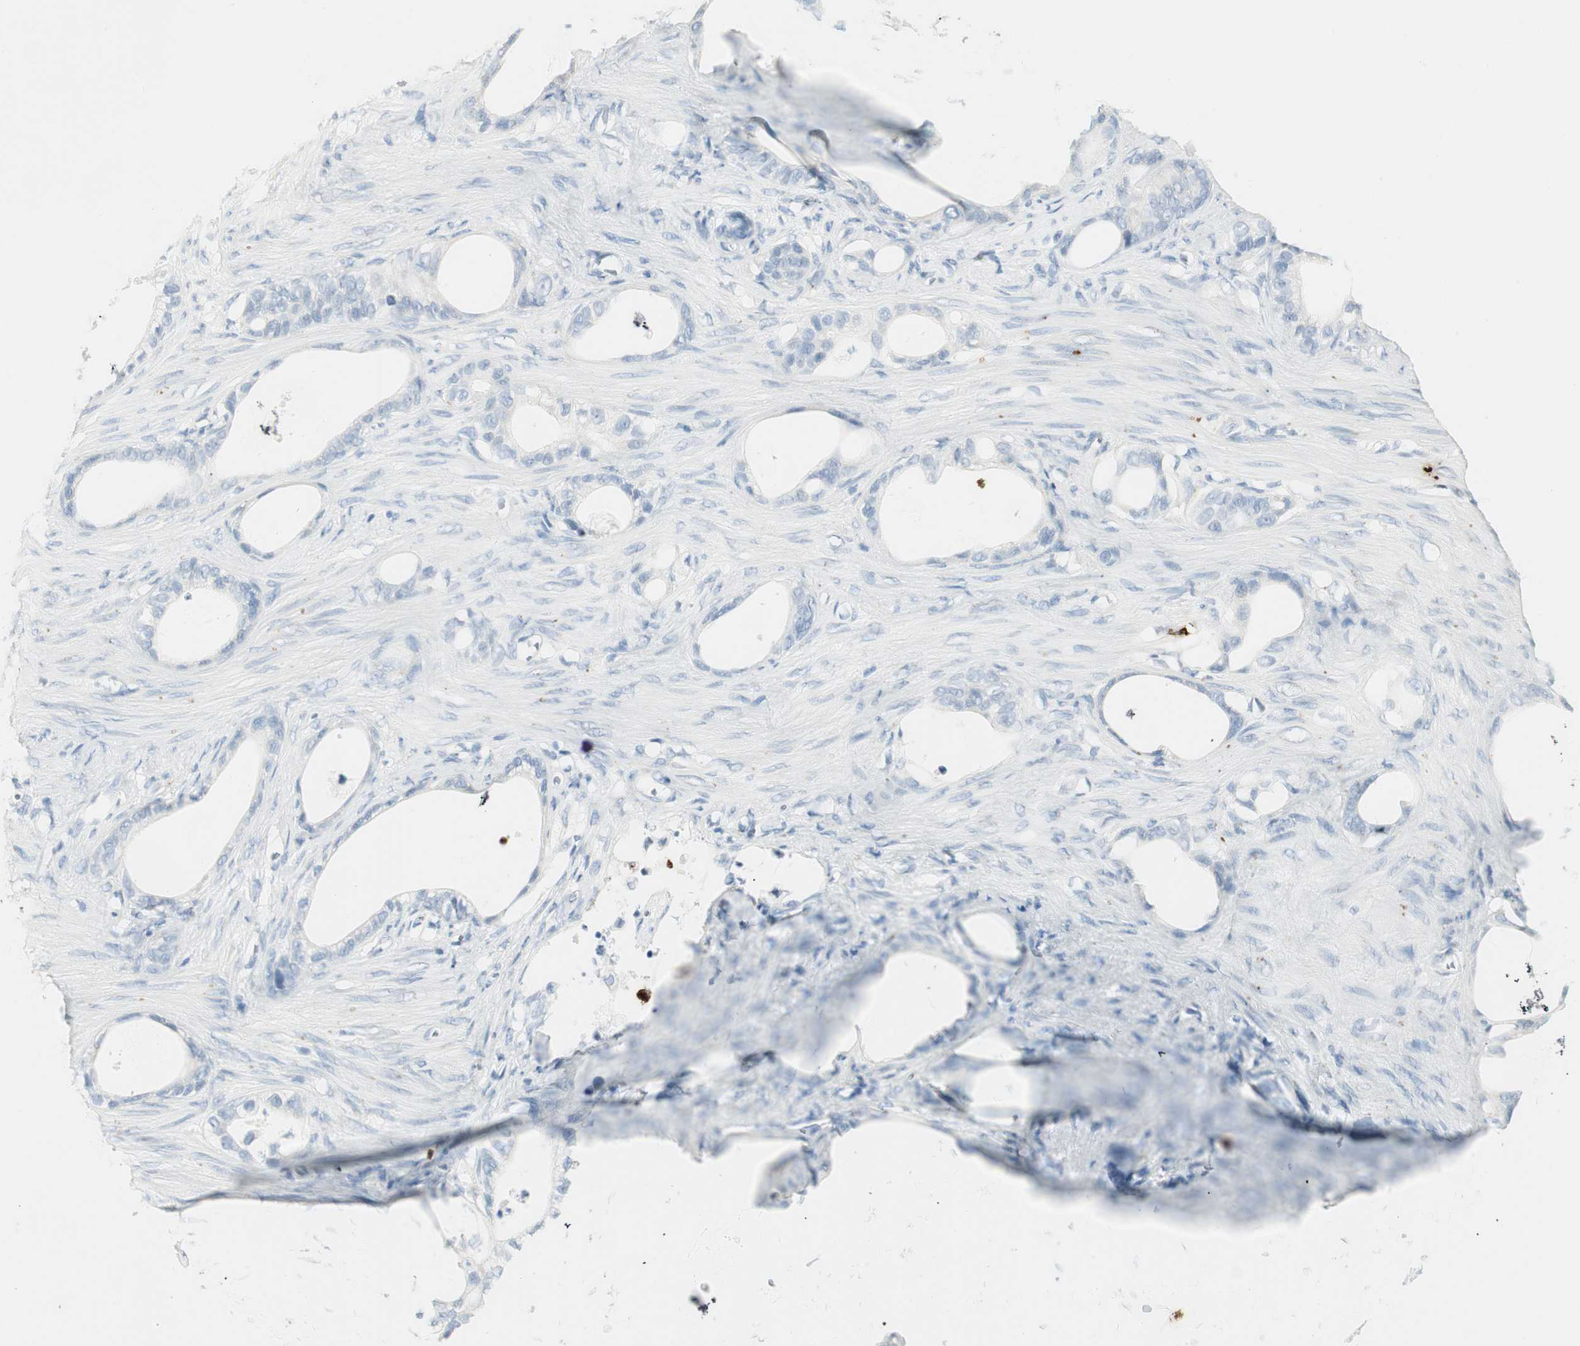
{"staining": {"intensity": "negative", "quantity": "none", "location": "none"}, "tissue": "stomach cancer", "cell_type": "Tumor cells", "image_type": "cancer", "snomed": [{"axis": "morphology", "description": "Adenocarcinoma, NOS"}, {"axis": "topography", "description": "Stomach"}], "caption": "High power microscopy histopathology image of an IHC photomicrograph of stomach adenocarcinoma, revealing no significant positivity in tumor cells.", "gene": "PRTN3", "patient": {"sex": "female", "age": 75}}